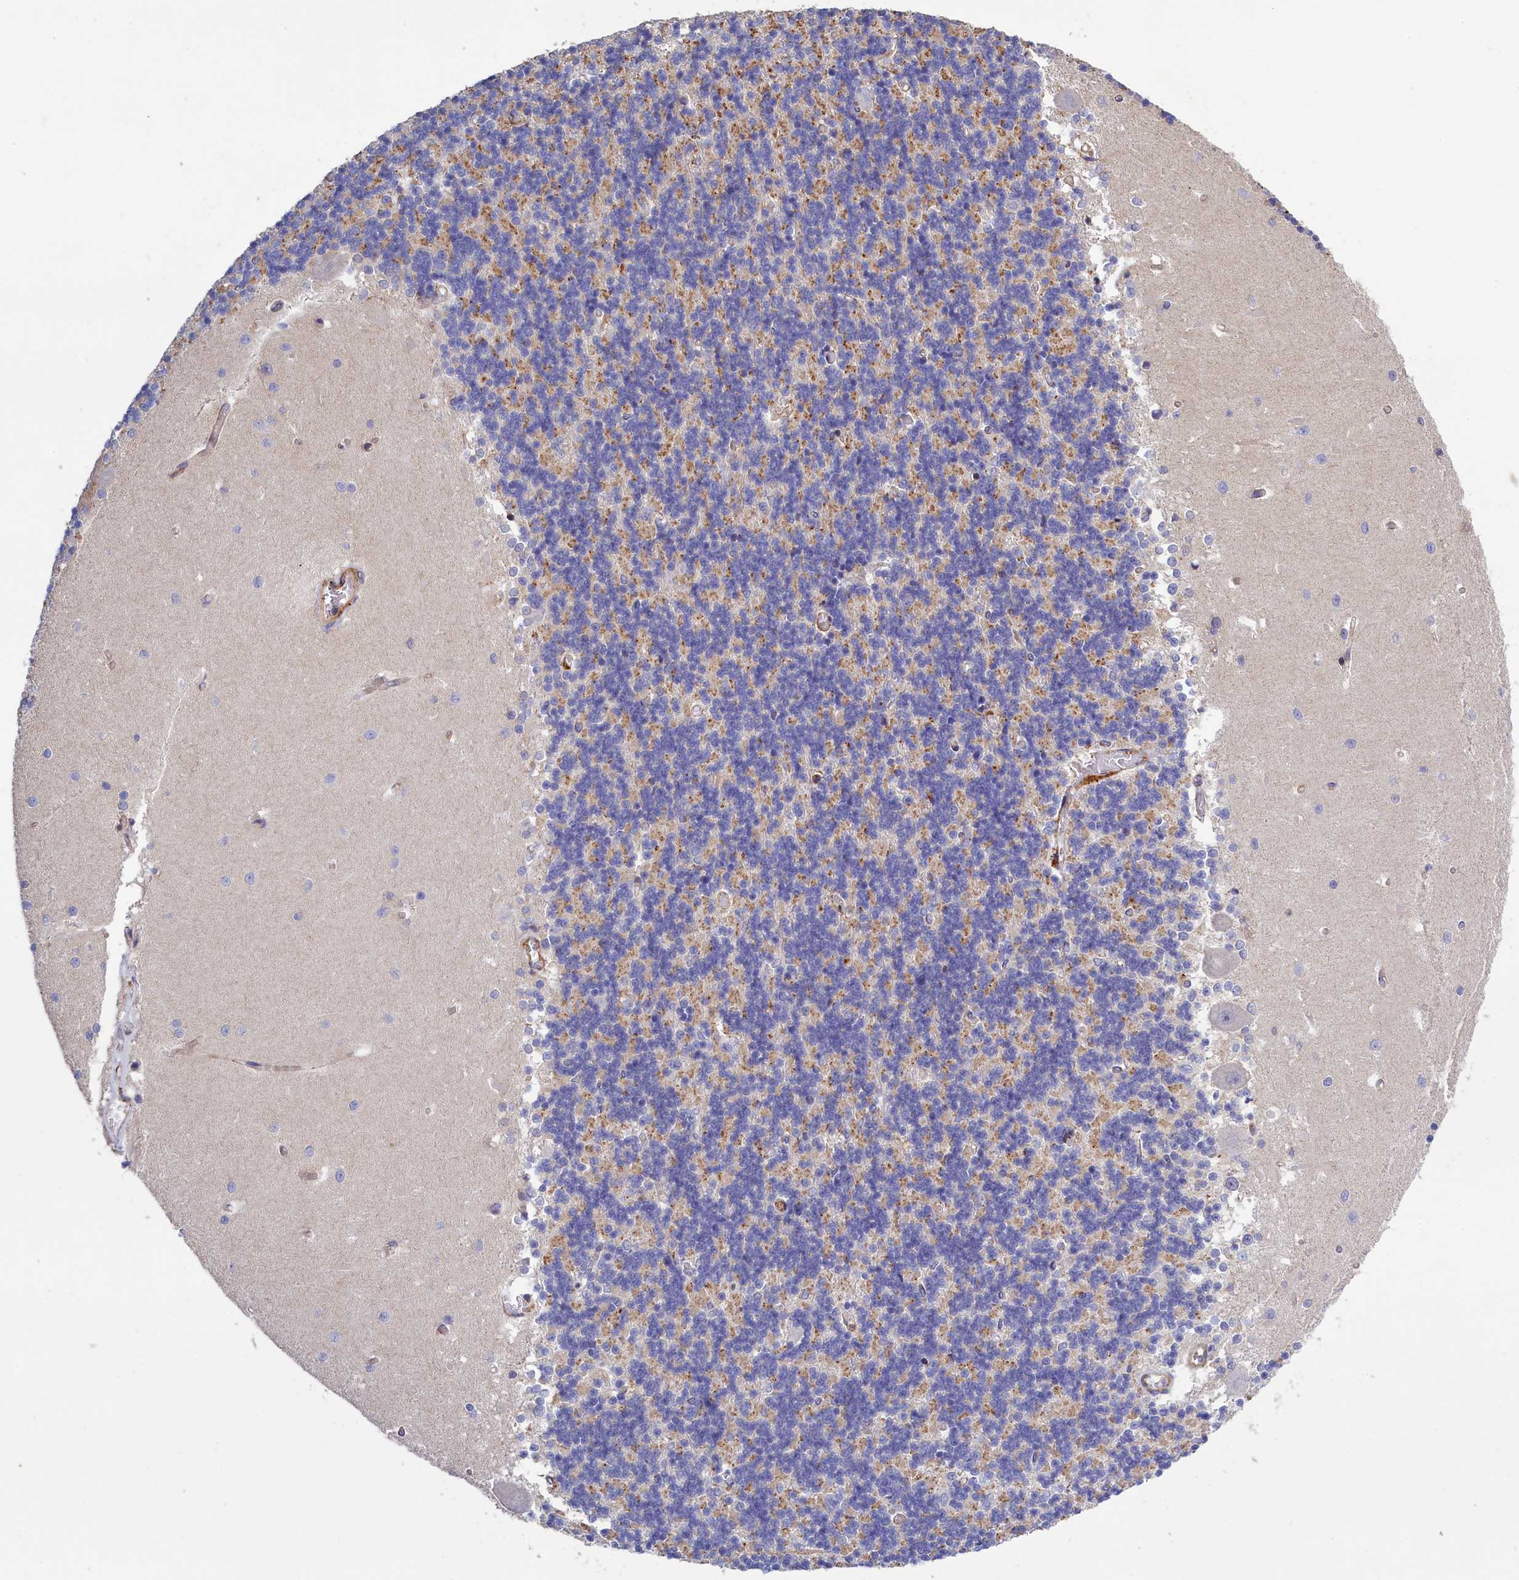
{"staining": {"intensity": "moderate", "quantity": "<25%", "location": "cytoplasmic/membranous"}, "tissue": "cerebellum", "cell_type": "Cells in granular layer", "image_type": "normal", "snomed": [{"axis": "morphology", "description": "Normal tissue, NOS"}, {"axis": "topography", "description": "Cerebellum"}], "caption": "This micrograph exhibits normal cerebellum stained with IHC to label a protein in brown. The cytoplasmic/membranous of cells in granular layer show moderate positivity for the protein. Nuclei are counter-stained blue.", "gene": "ANKRD27", "patient": {"sex": "male", "age": 37}}